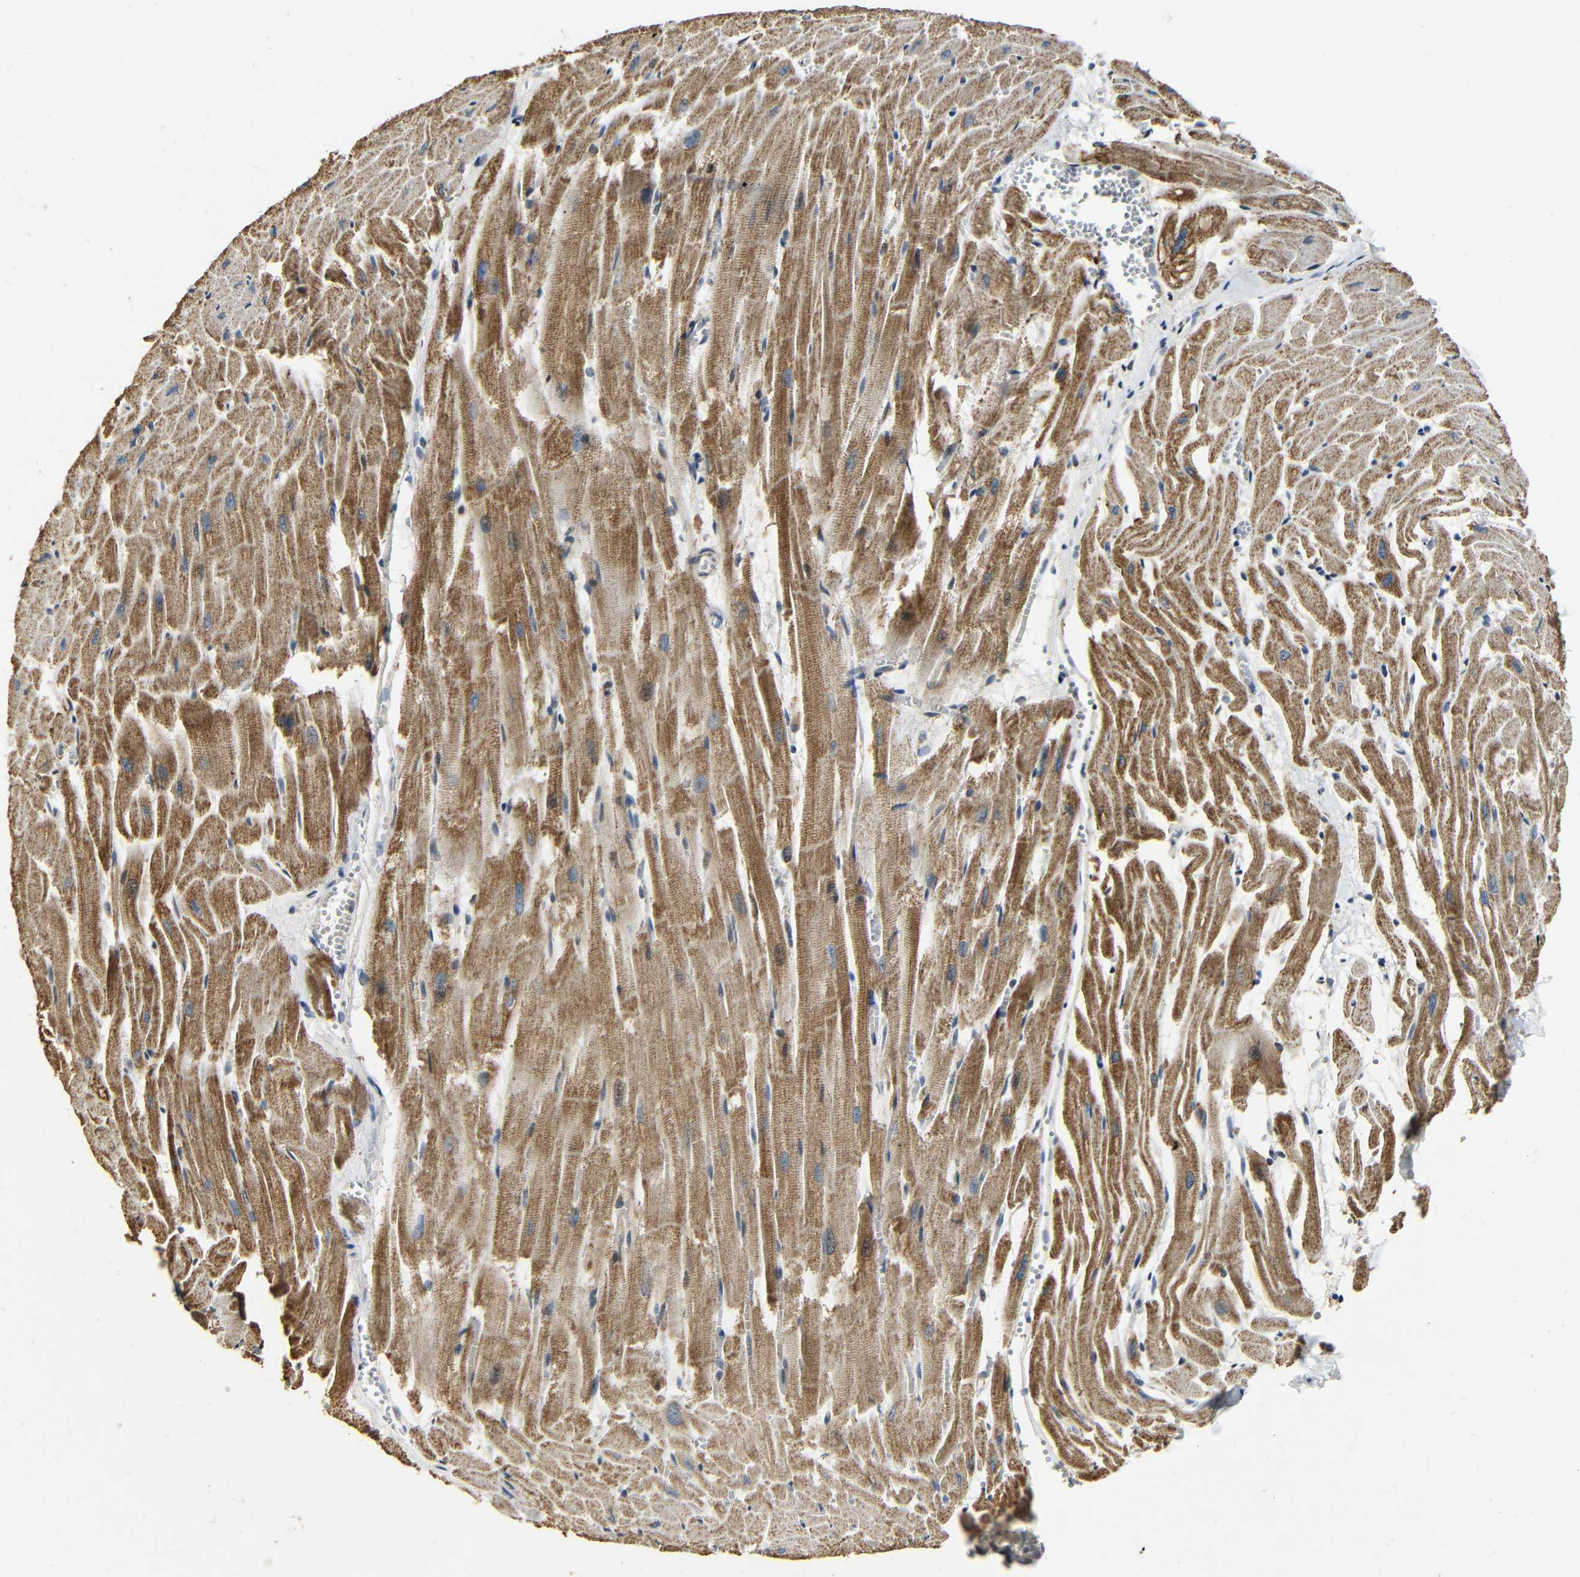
{"staining": {"intensity": "moderate", "quantity": ">75%", "location": "cytoplasmic/membranous"}, "tissue": "heart muscle", "cell_type": "Cardiomyocytes", "image_type": "normal", "snomed": [{"axis": "morphology", "description": "Normal tissue, NOS"}, {"axis": "topography", "description": "Heart"}], "caption": "Protein positivity by immunohistochemistry (IHC) shows moderate cytoplasmic/membranous expression in about >75% of cardiomyocytes in benign heart muscle. Nuclei are stained in blue.", "gene": "KAZALD1", "patient": {"sex": "female", "age": 19}}